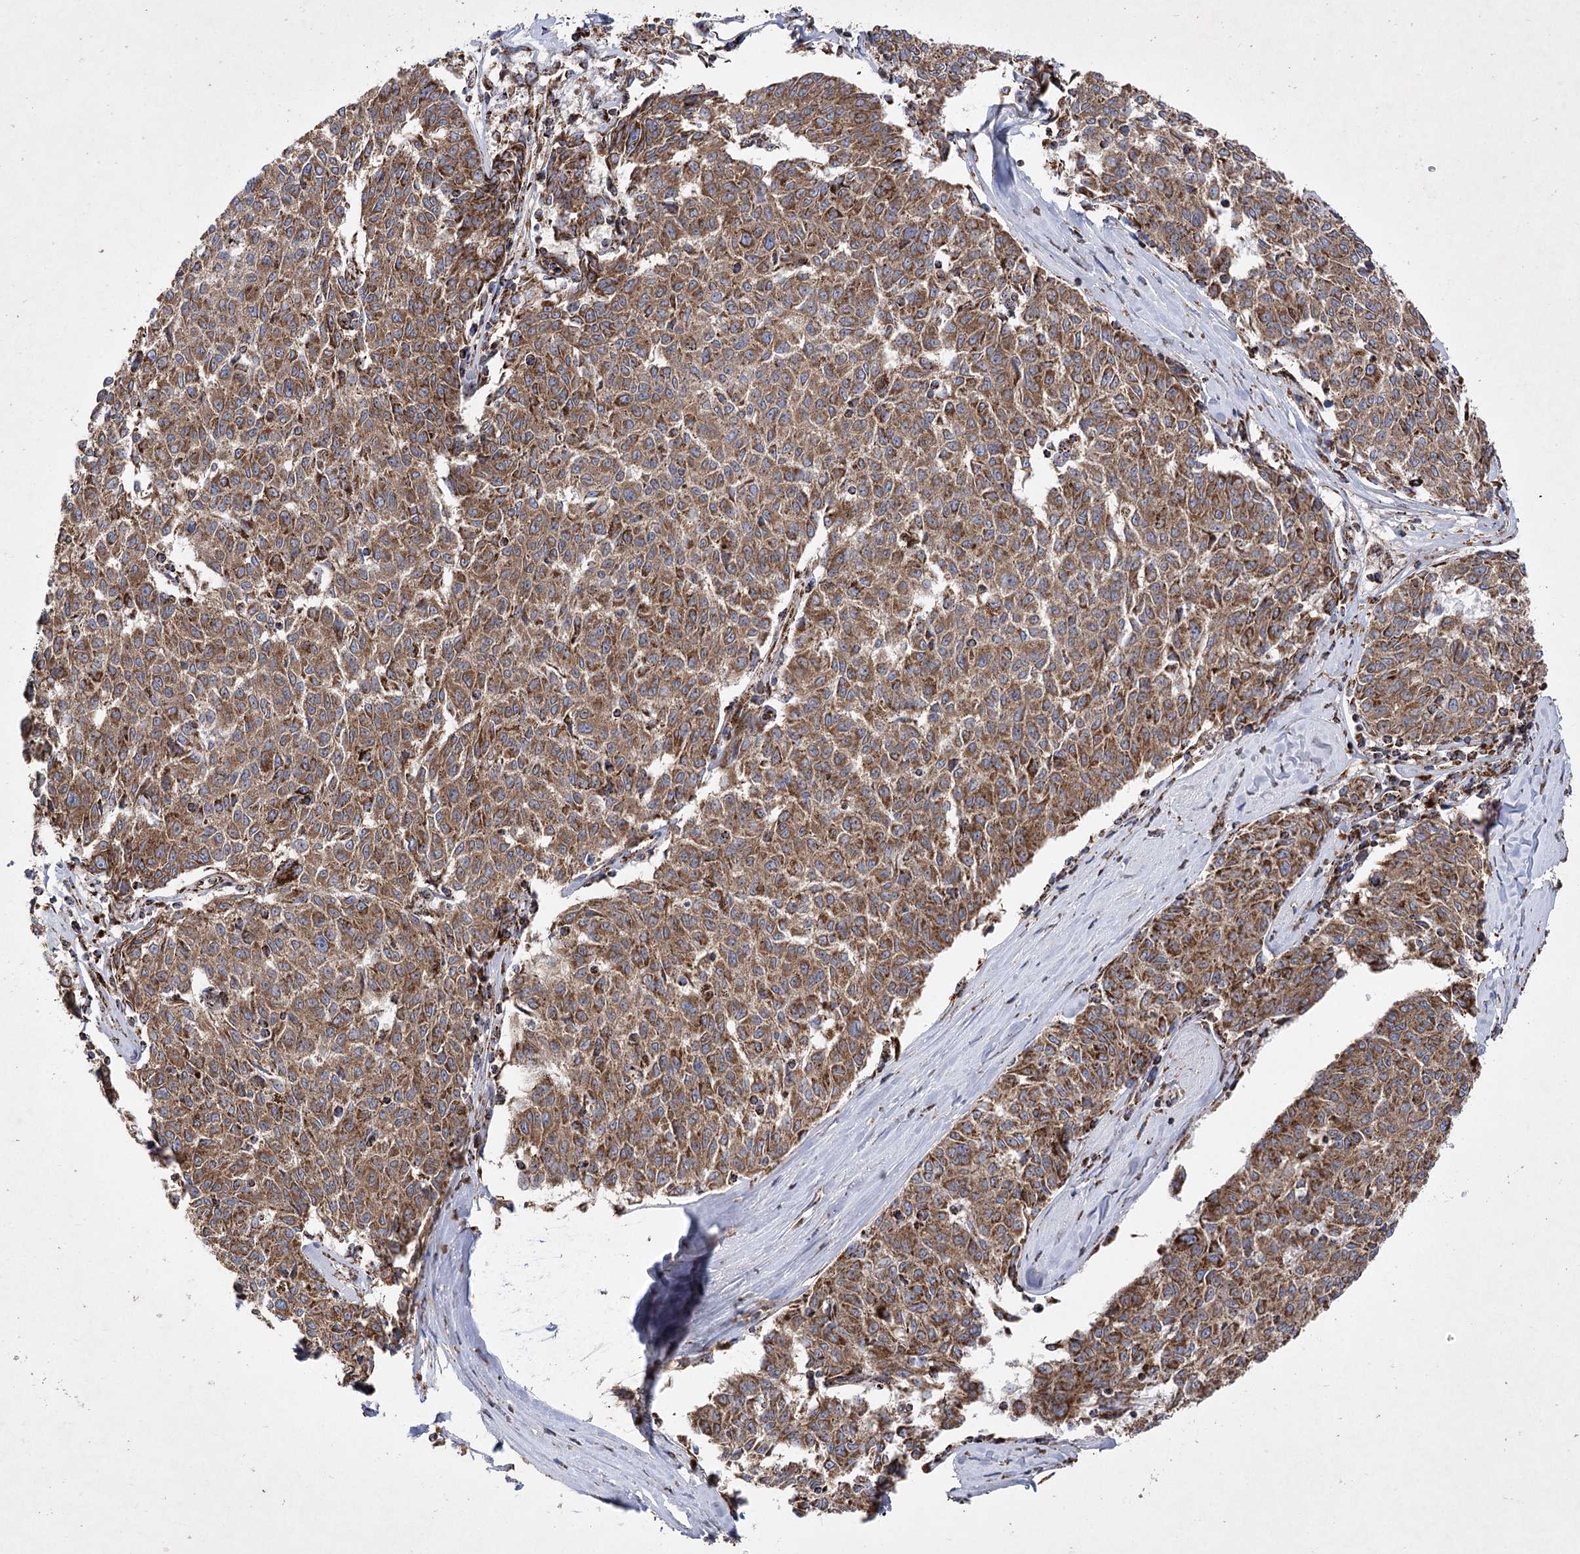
{"staining": {"intensity": "moderate", "quantity": ">75%", "location": "cytoplasmic/membranous"}, "tissue": "melanoma", "cell_type": "Tumor cells", "image_type": "cancer", "snomed": [{"axis": "morphology", "description": "Malignant melanoma, NOS"}, {"axis": "topography", "description": "Skin"}], "caption": "This is a photomicrograph of immunohistochemistry (IHC) staining of melanoma, which shows moderate expression in the cytoplasmic/membranous of tumor cells.", "gene": "ASNSD1", "patient": {"sex": "female", "age": 72}}